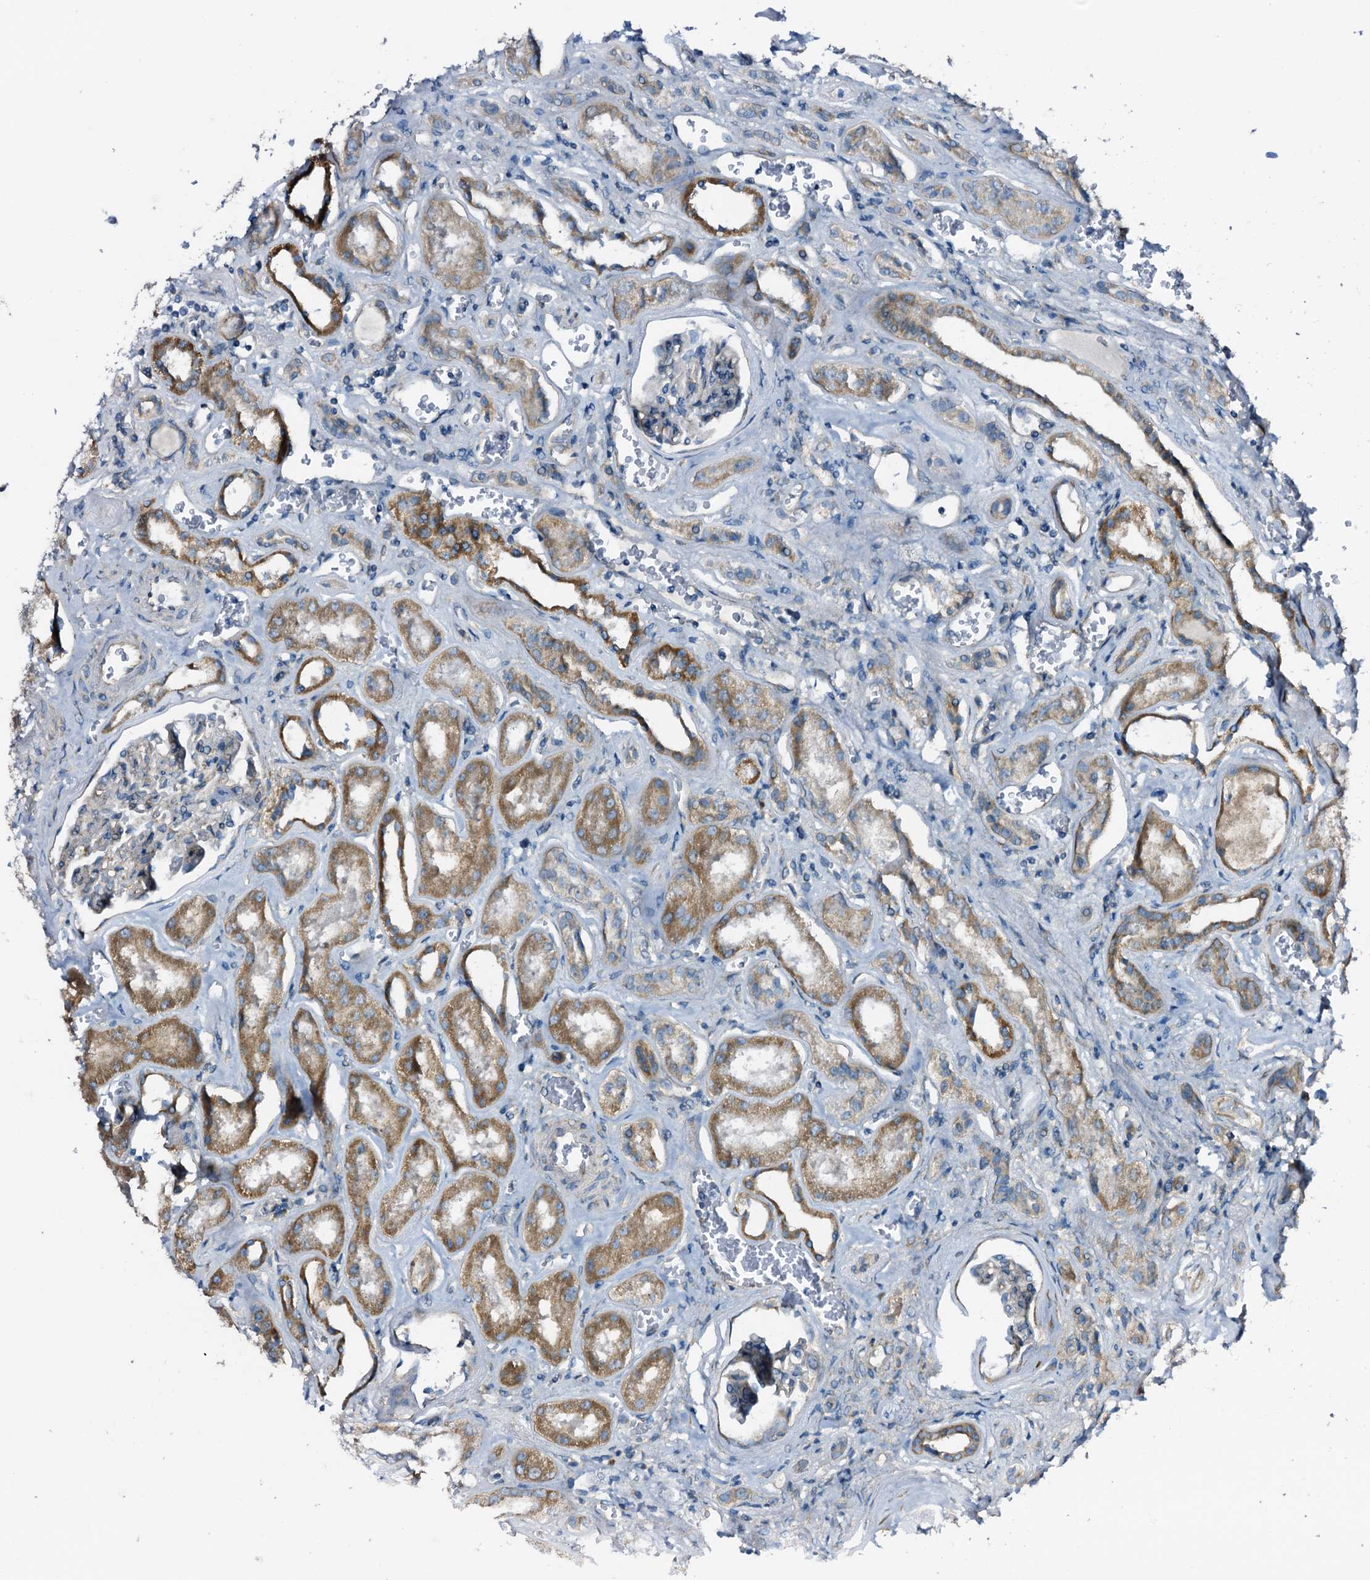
{"staining": {"intensity": "negative", "quantity": "none", "location": "none"}, "tissue": "kidney", "cell_type": "Cells in glomeruli", "image_type": "normal", "snomed": [{"axis": "morphology", "description": "Normal tissue, NOS"}, {"axis": "morphology", "description": "Adenocarcinoma, NOS"}, {"axis": "topography", "description": "Kidney"}], "caption": "An IHC micrograph of benign kidney is shown. There is no staining in cells in glomeruli of kidney.", "gene": "STARD13", "patient": {"sex": "female", "age": 68}}